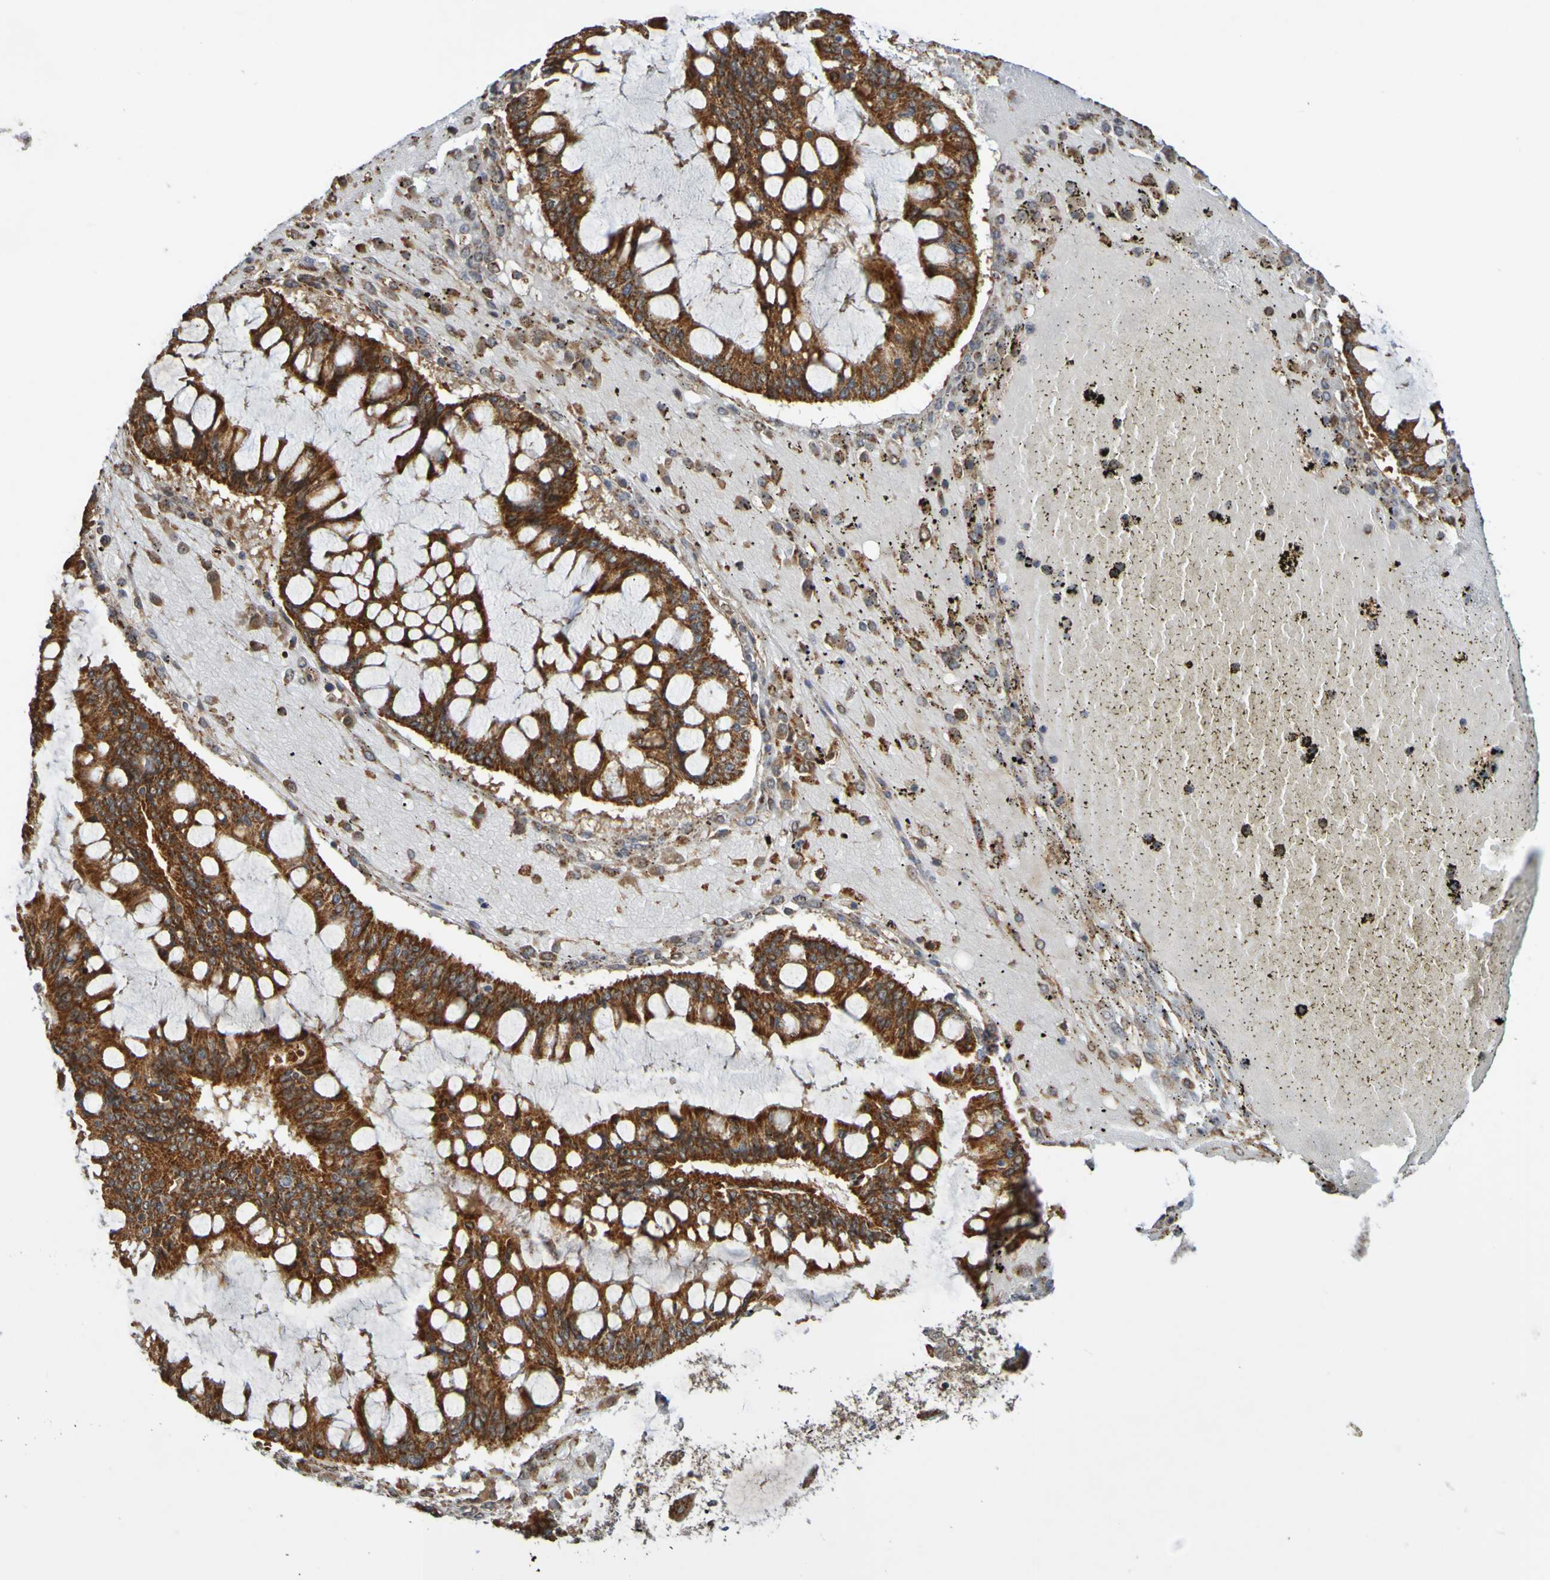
{"staining": {"intensity": "strong", "quantity": ">75%", "location": "cytoplasmic/membranous"}, "tissue": "ovarian cancer", "cell_type": "Tumor cells", "image_type": "cancer", "snomed": [{"axis": "morphology", "description": "Cystadenocarcinoma, mucinous, NOS"}, {"axis": "topography", "description": "Ovary"}], "caption": "Ovarian cancer stained with DAB (3,3'-diaminobenzidine) IHC reveals high levels of strong cytoplasmic/membranous expression in about >75% of tumor cells.", "gene": "TMBIM1", "patient": {"sex": "female", "age": 73}}